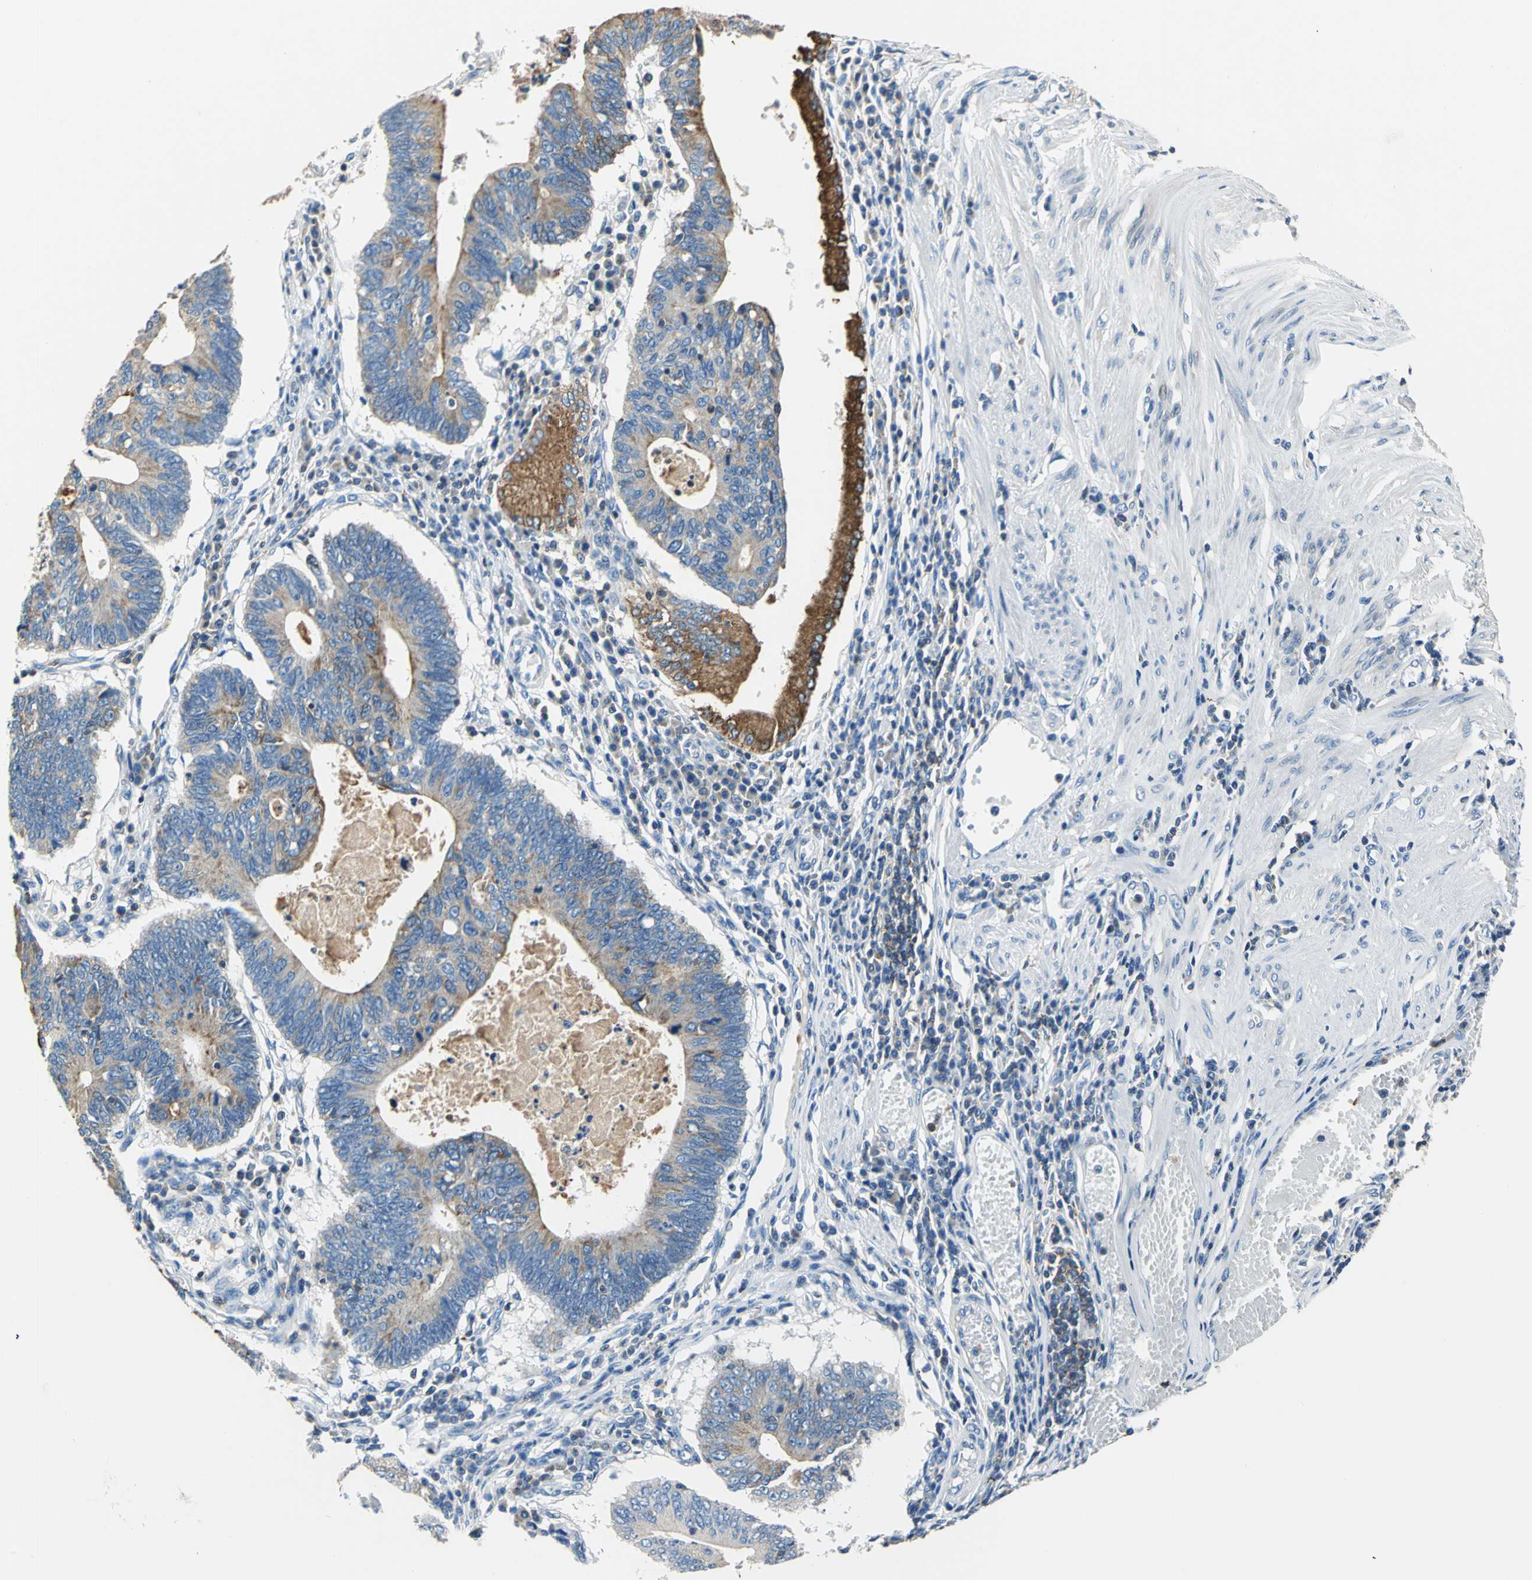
{"staining": {"intensity": "moderate", "quantity": "25%-75%", "location": "cytoplasmic/membranous"}, "tissue": "stomach cancer", "cell_type": "Tumor cells", "image_type": "cancer", "snomed": [{"axis": "morphology", "description": "Adenocarcinoma, NOS"}, {"axis": "topography", "description": "Stomach"}], "caption": "Stomach cancer was stained to show a protein in brown. There is medium levels of moderate cytoplasmic/membranous expression in about 25%-75% of tumor cells.", "gene": "SEPTIN6", "patient": {"sex": "male", "age": 59}}